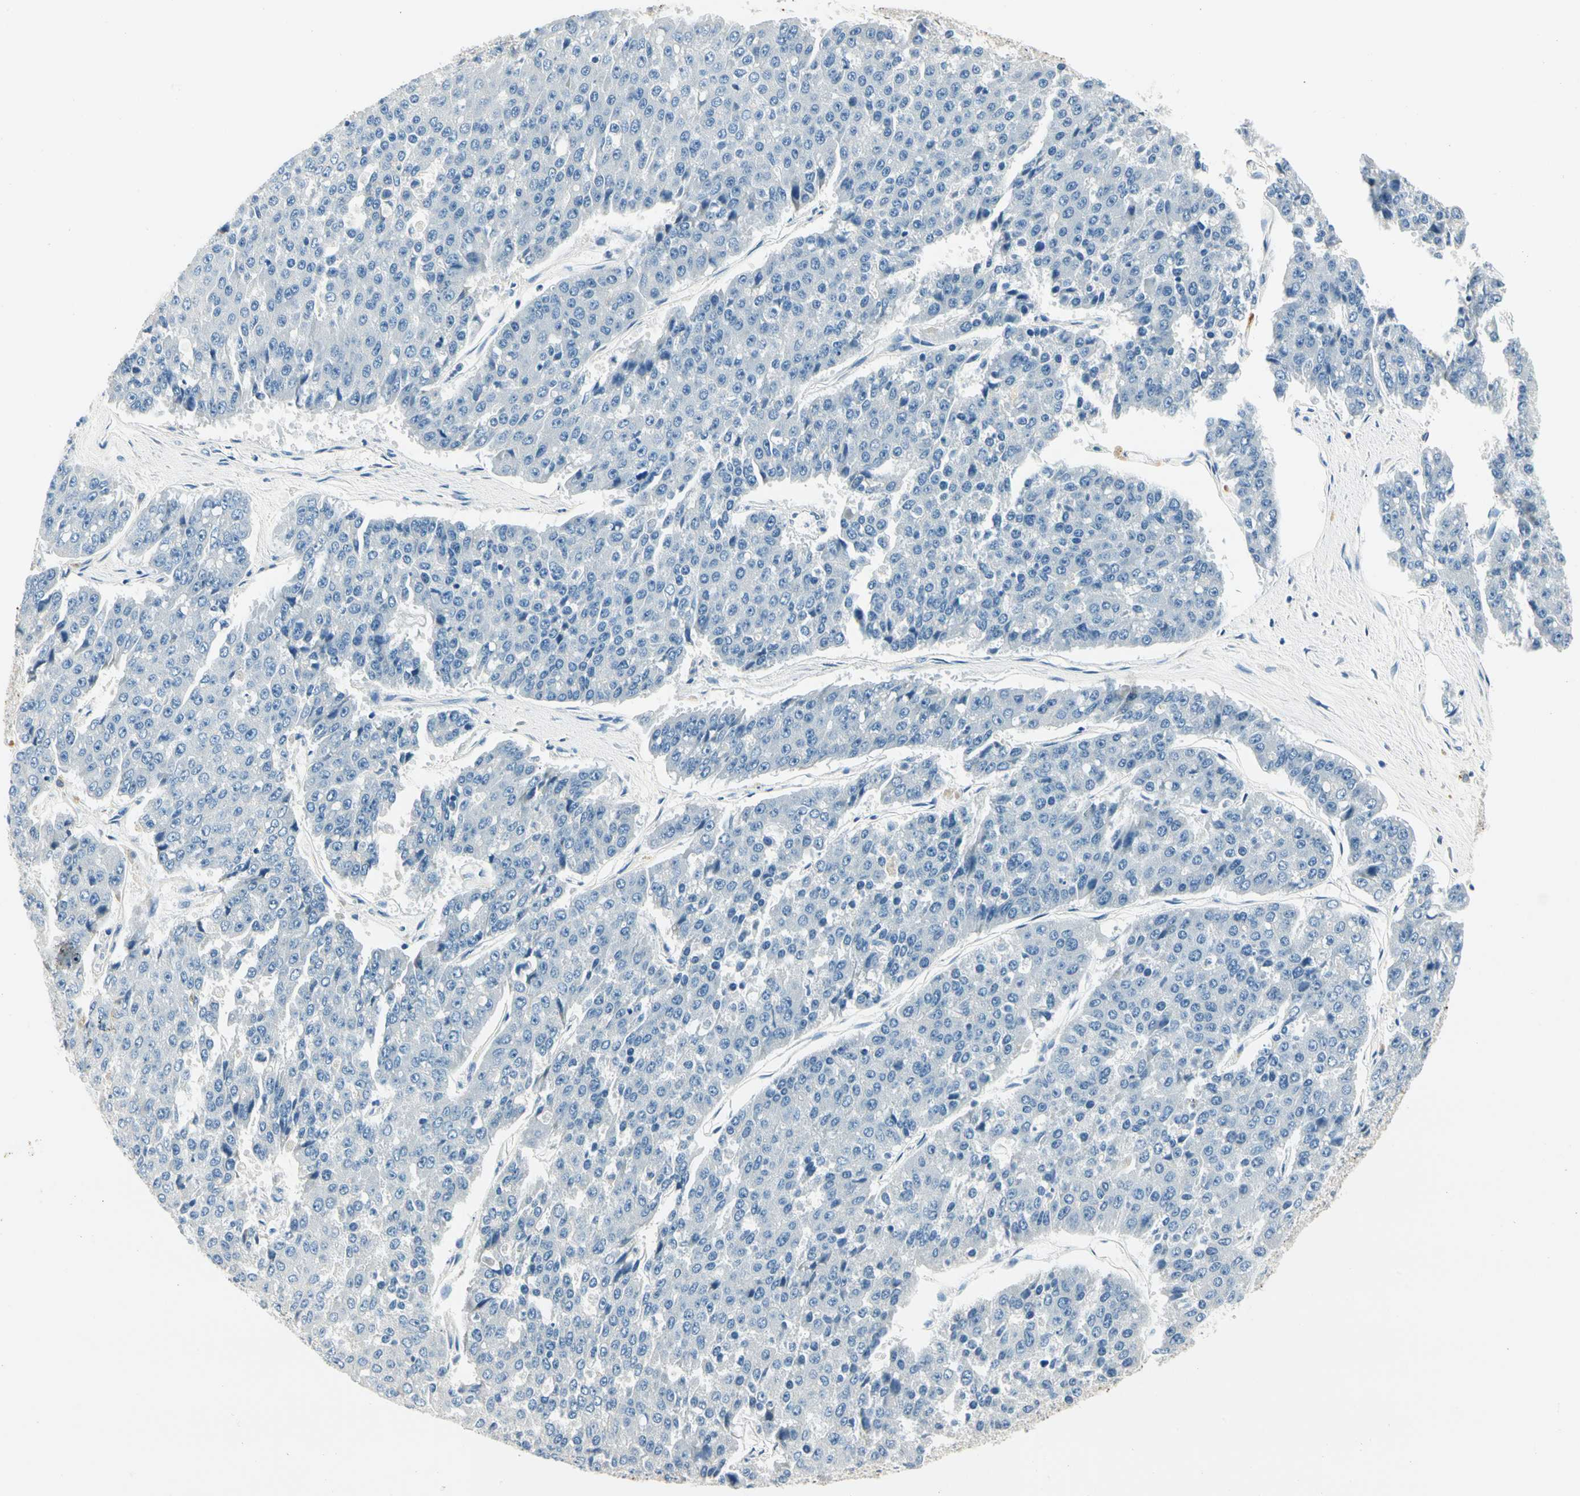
{"staining": {"intensity": "negative", "quantity": "none", "location": "none"}, "tissue": "pancreatic cancer", "cell_type": "Tumor cells", "image_type": "cancer", "snomed": [{"axis": "morphology", "description": "Adenocarcinoma, NOS"}, {"axis": "topography", "description": "Pancreas"}], "caption": "Pancreatic cancer (adenocarcinoma) stained for a protein using immunohistochemistry shows no expression tumor cells.", "gene": "TGFBR3", "patient": {"sex": "male", "age": 50}}